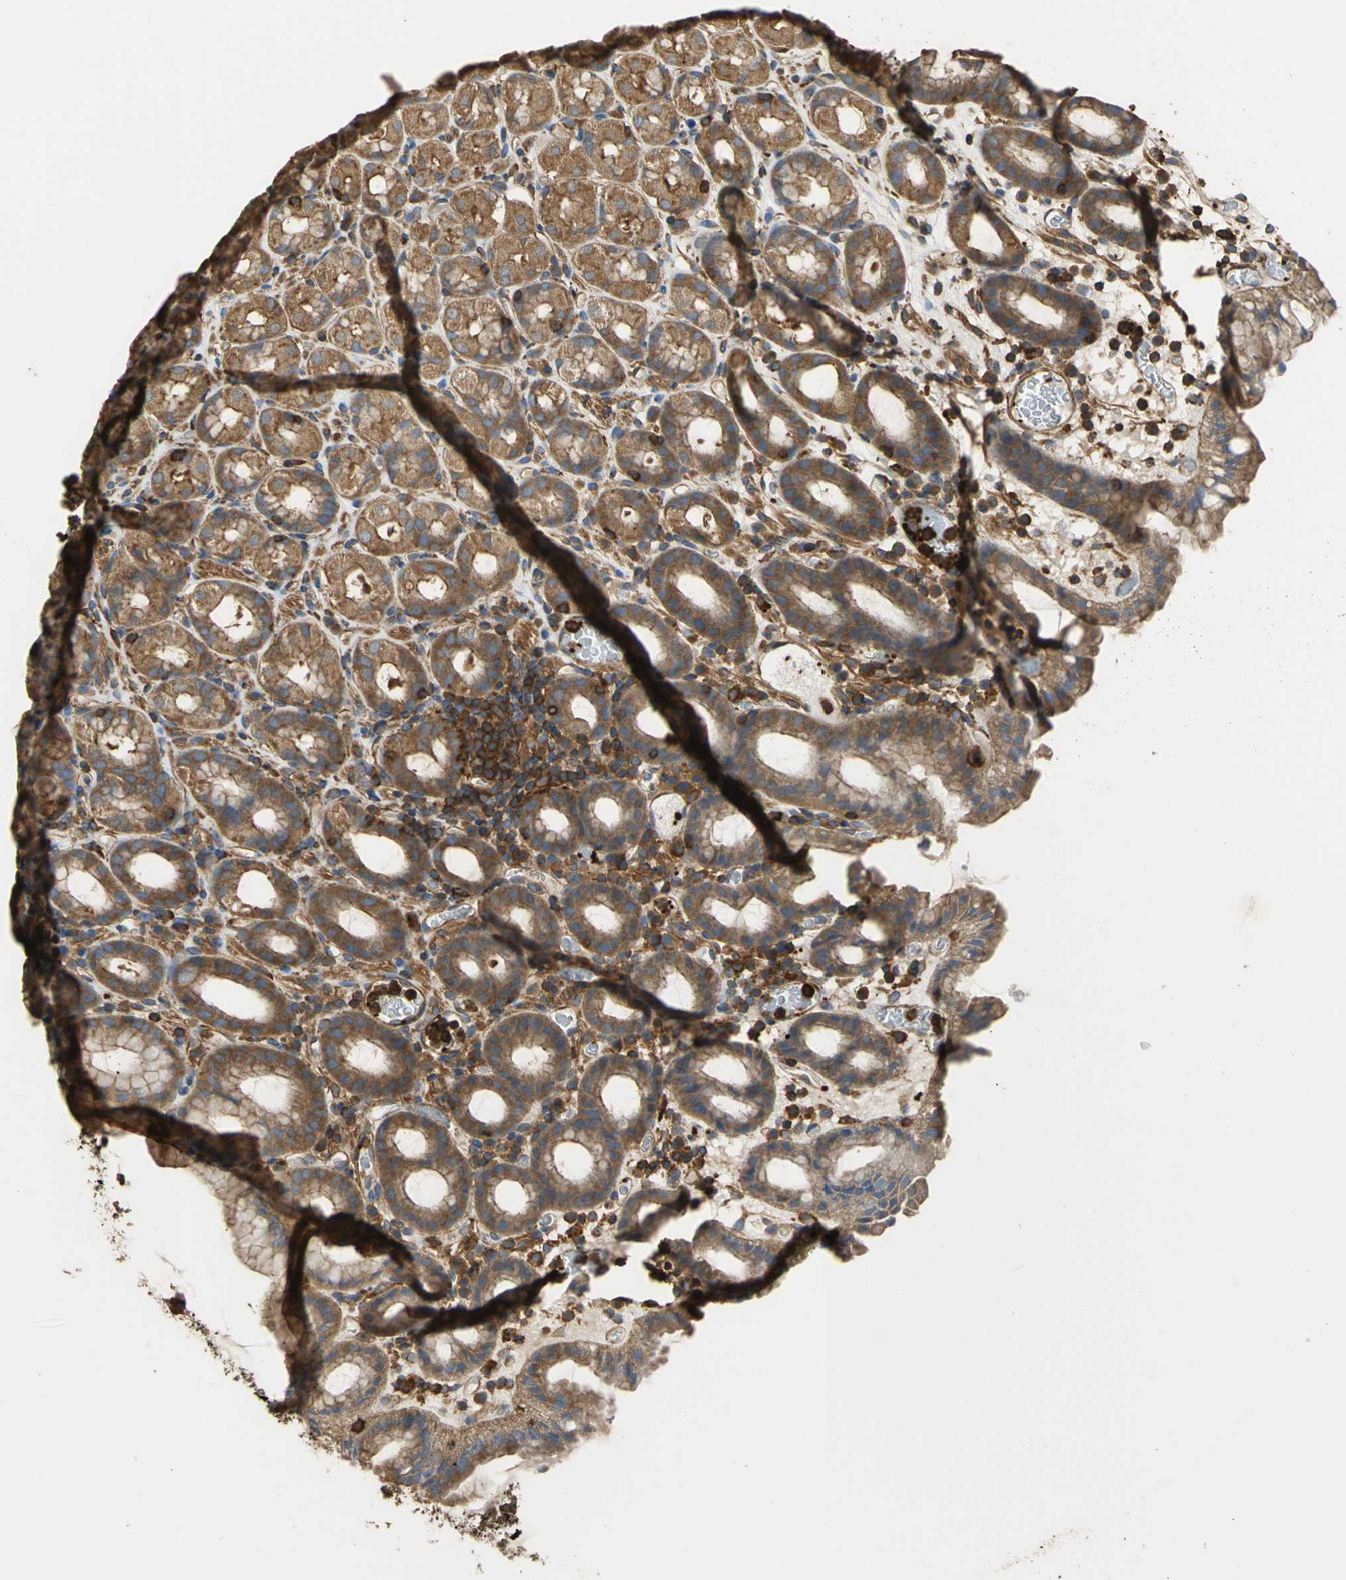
{"staining": {"intensity": "moderate", "quantity": ">75%", "location": "cytoplasmic/membranous"}, "tissue": "stomach", "cell_type": "Glandular cells", "image_type": "normal", "snomed": [{"axis": "morphology", "description": "Normal tissue, NOS"}, {"axis": "topography", "description": "Stomach, upper"}], "caption": "Benign stomach exhibits moderate cytoplasmic/membranous positivity in about >75% of glandular cells The protein of interest is shown in brown color, while the nuclei are stained blue..", "gene": "TLN1", "patient": {"sex": "male", "age": 68}}